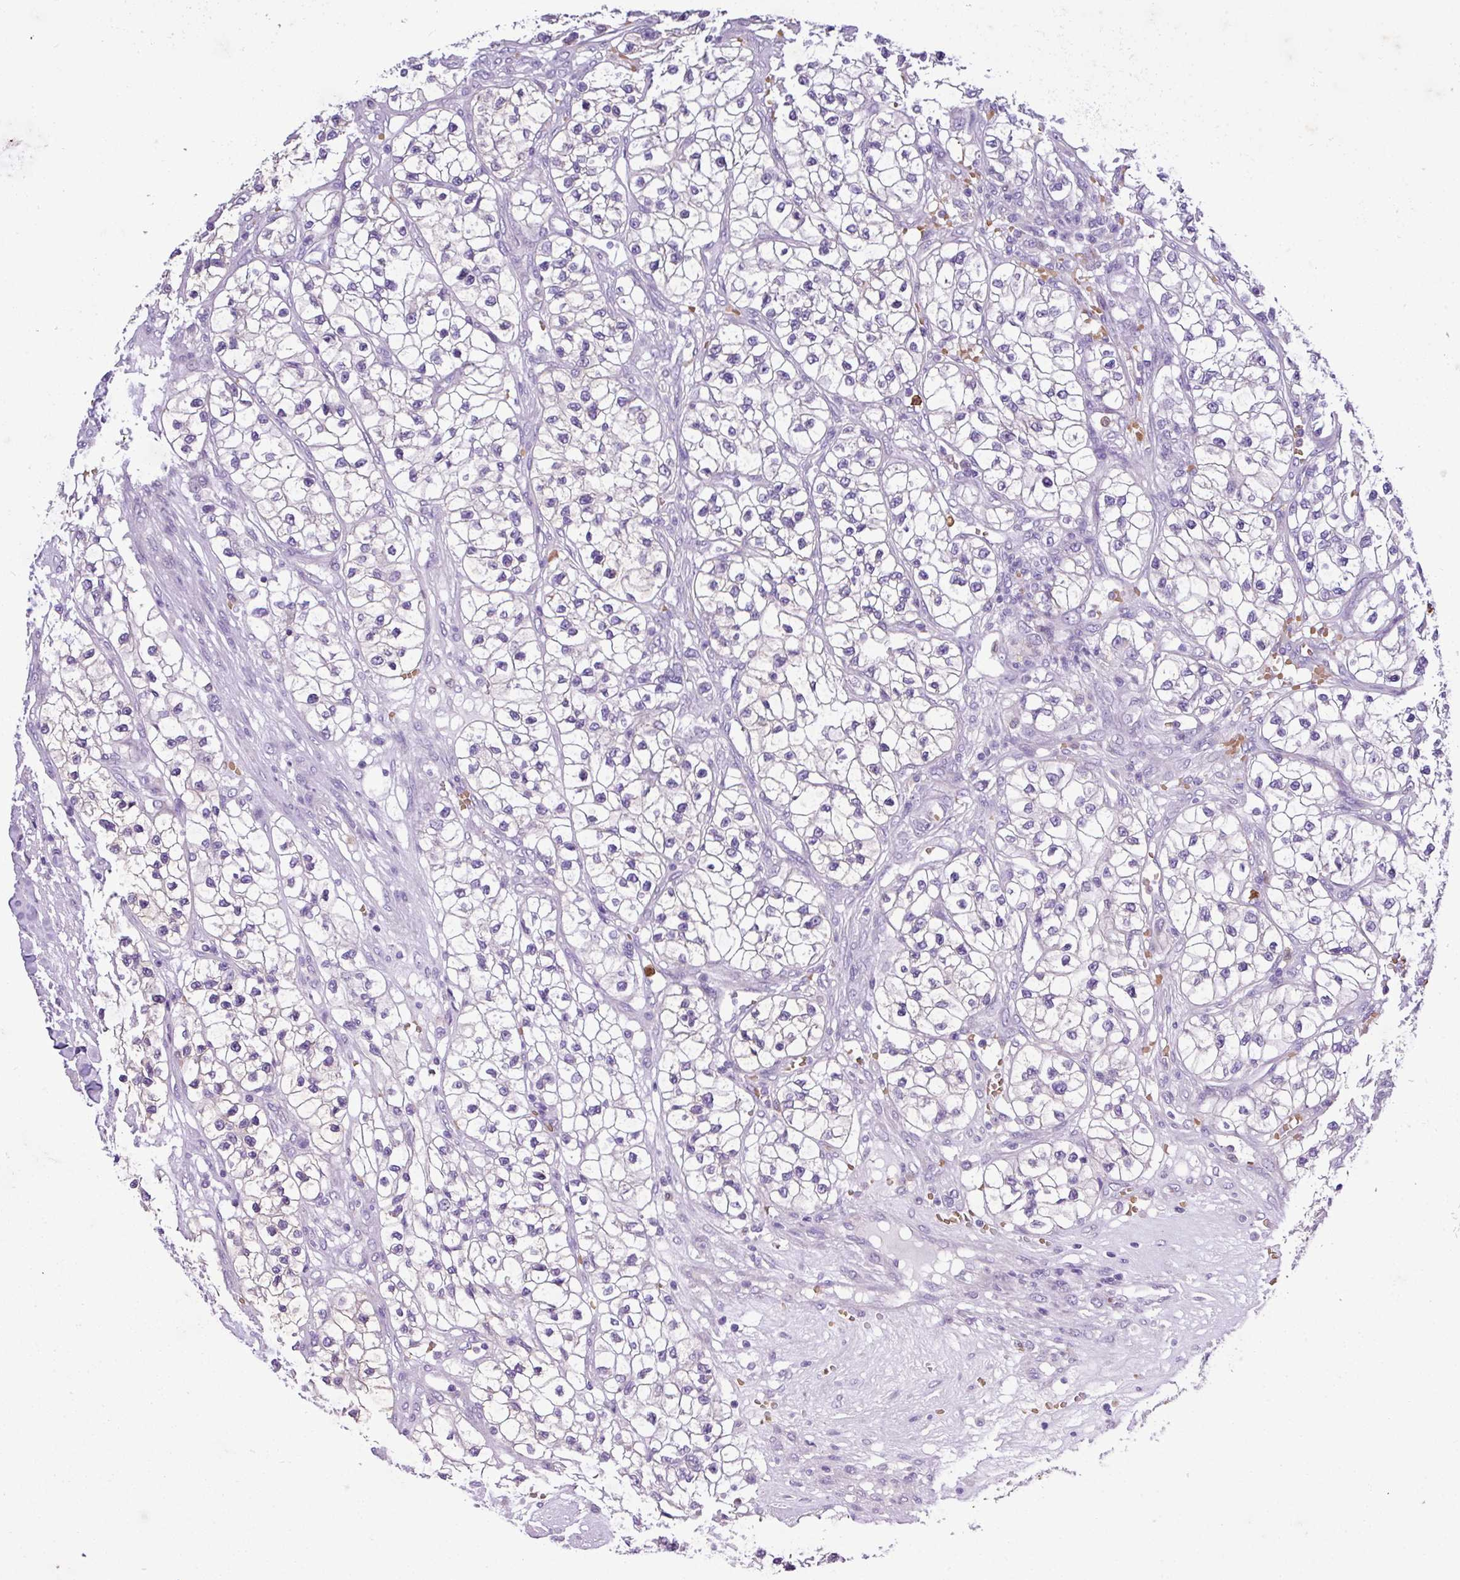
{"staining": {"intensity": "negative", "quantity": "none", "location": "none"}, "tissue": "renal cancer", "cell_type": "Tumor cells", "image_type": "cancer", "snomed": [{"axis": "morphology", "description": "Adenocarcinoma, NOS"}, {"axis": "topography", "description": "Kidney"}], "caption": "This is an immunohistochemistry (IHC) histopathology image of adenocarcinoma (renal). There is no staining in tumor cells.", "gene": "MGAT4B", "patient": {"sex": "female", "age": 57}}